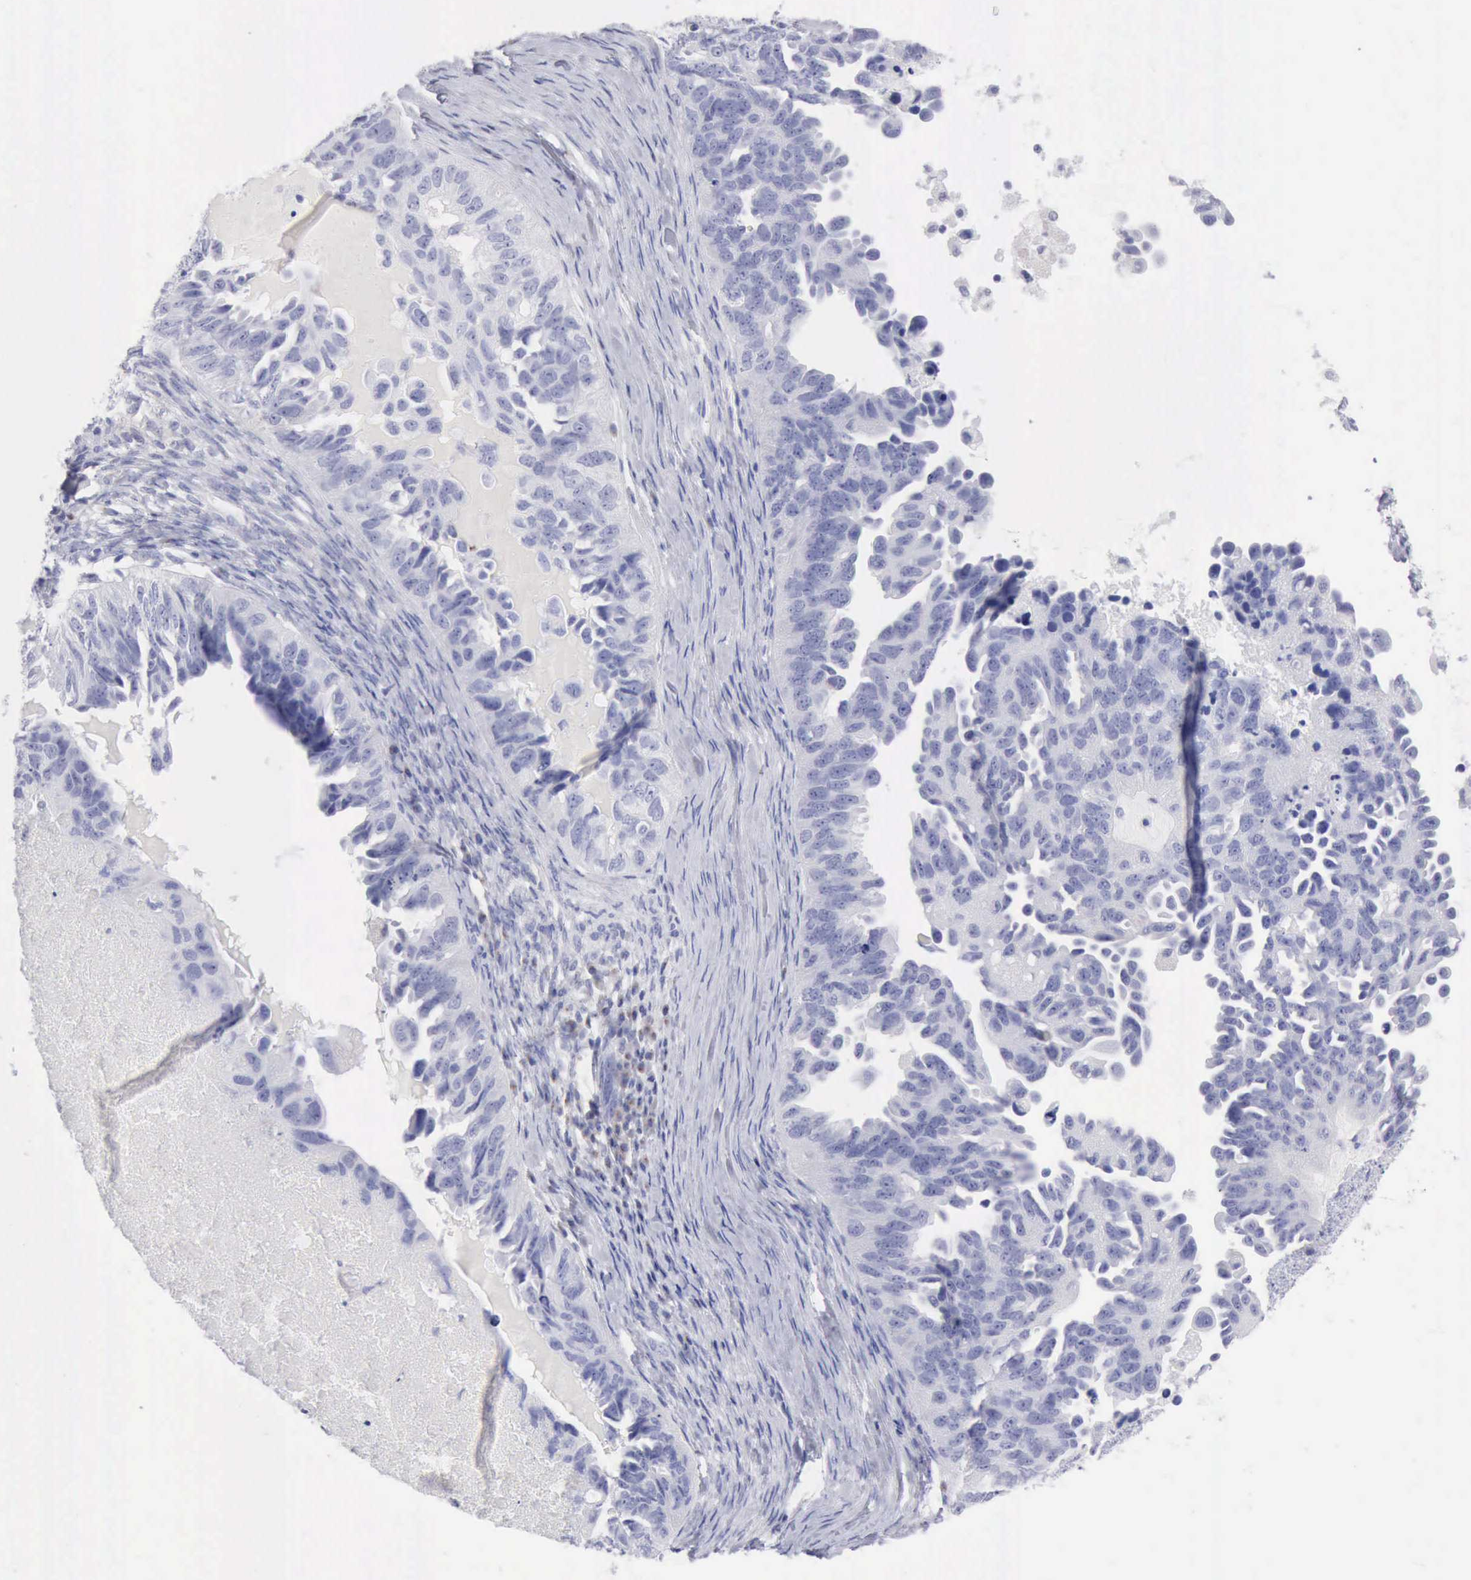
{"staining": {"intensity": "negative", "quantity": "none", "location": "none"}, "tissue": "ovarian cancer", "cell_type": "Tumor cells", "image_type": "cancer", "snomed": [{"axis": "morphology", "description": "Cystadenocarcinoma, serous, NOS"}, {"axis": "topography", "description": "Ovary"}], "caption": "Ovarian cancer (serous cystadenocarcinoma) stained for a protein using immunohistochemistry (IHC) exhibits no expression tumor cells.", "gene": "ANGEL1", "patient": {"sex": "female", "age": 82}}